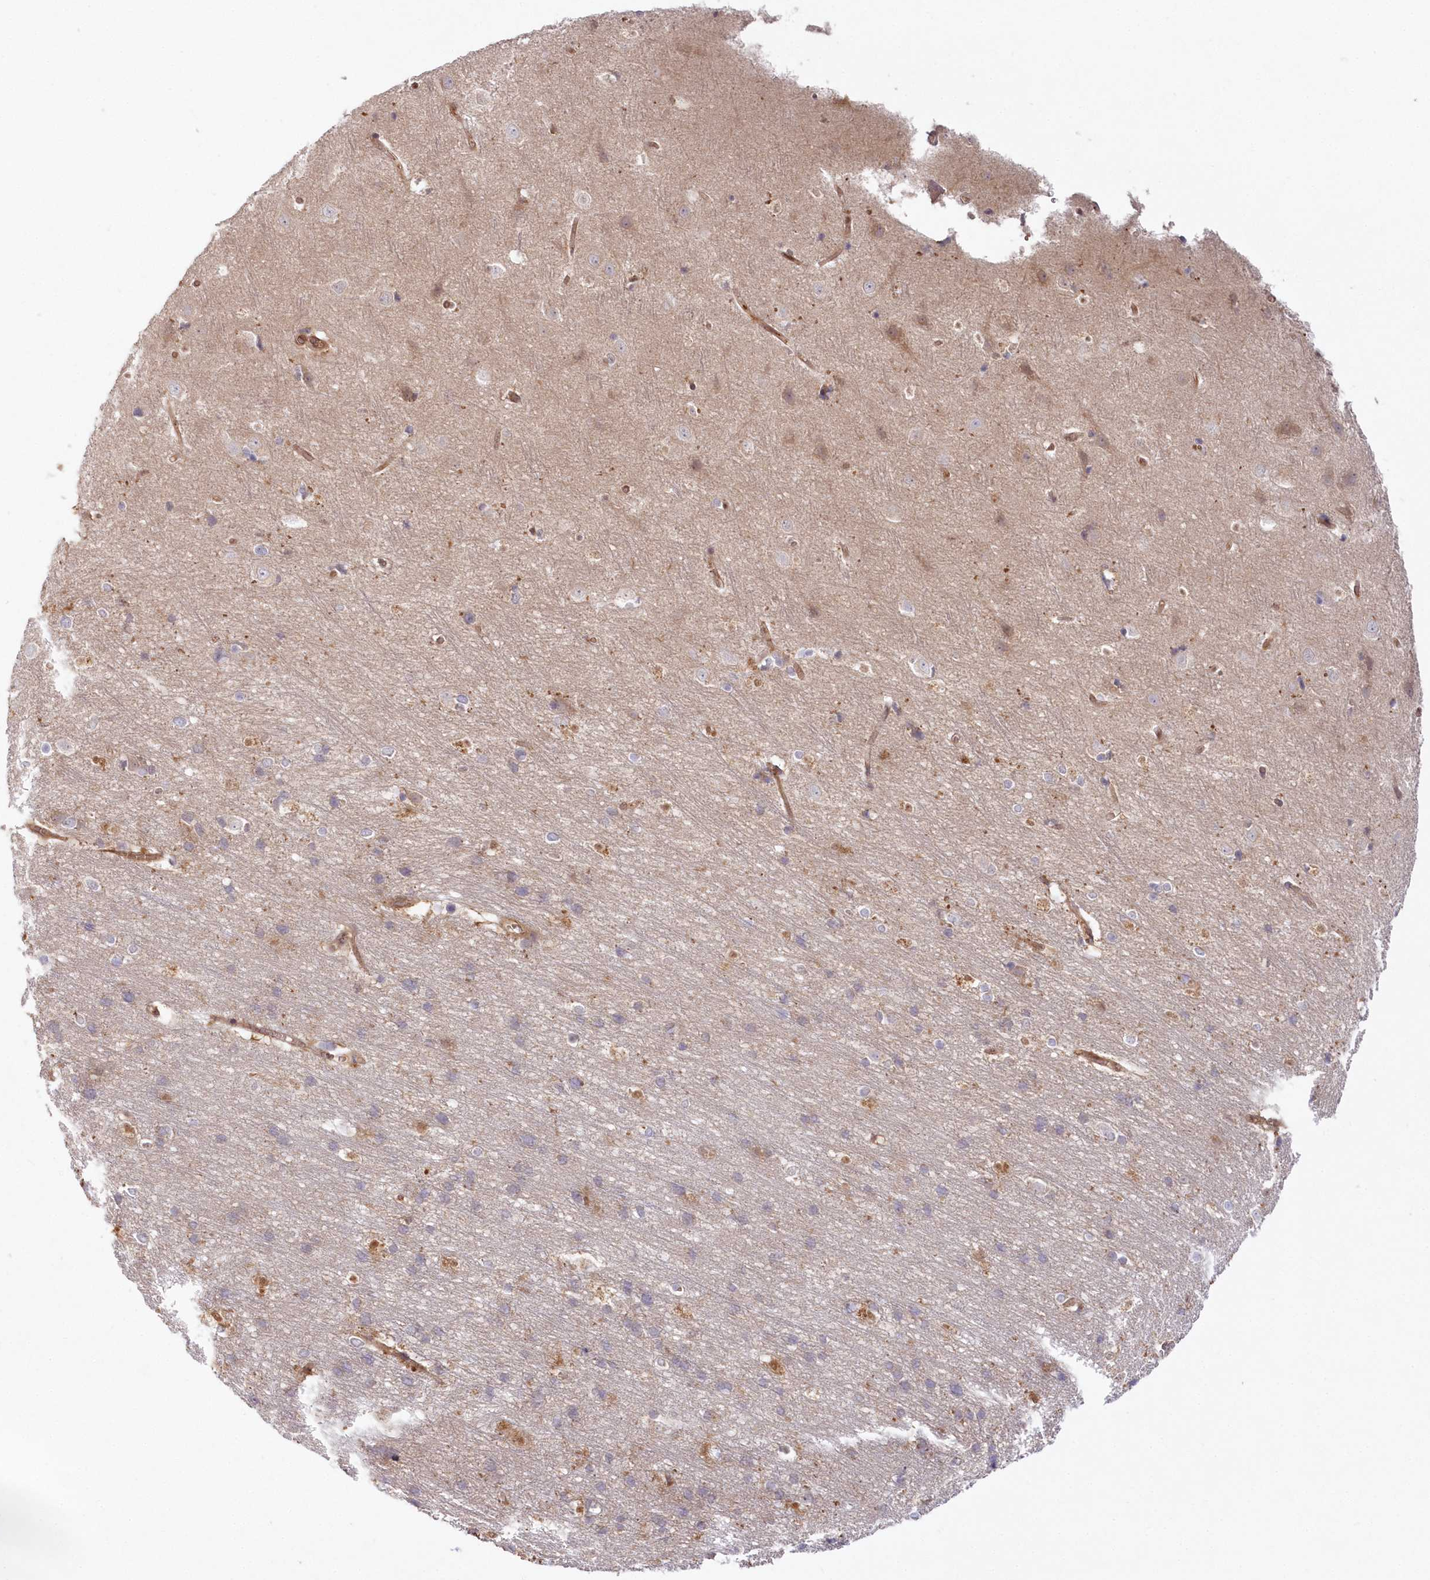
{"staining": {"intensity": "moderate", "quantity": ">75%", "location": "cytoplasmic/membranous,nuclear"}, "tissue": "cerebral cortex", "cell_type": "Endothelial cells", "image_type": "normal", "snomed": [{"axis": "morphology", "description": "Normal tissue, NOS"}, {"axis": "topography", "description": "Cerebral cortex"}], "caption": "A medium amount of moderate cytoplasmic/membranous,nuclear staining is identified in about >75% of endothelial cells in benign cerebral cortex.", "gene": "GBE1", "patient": {"sex": "male", "age": 54}}